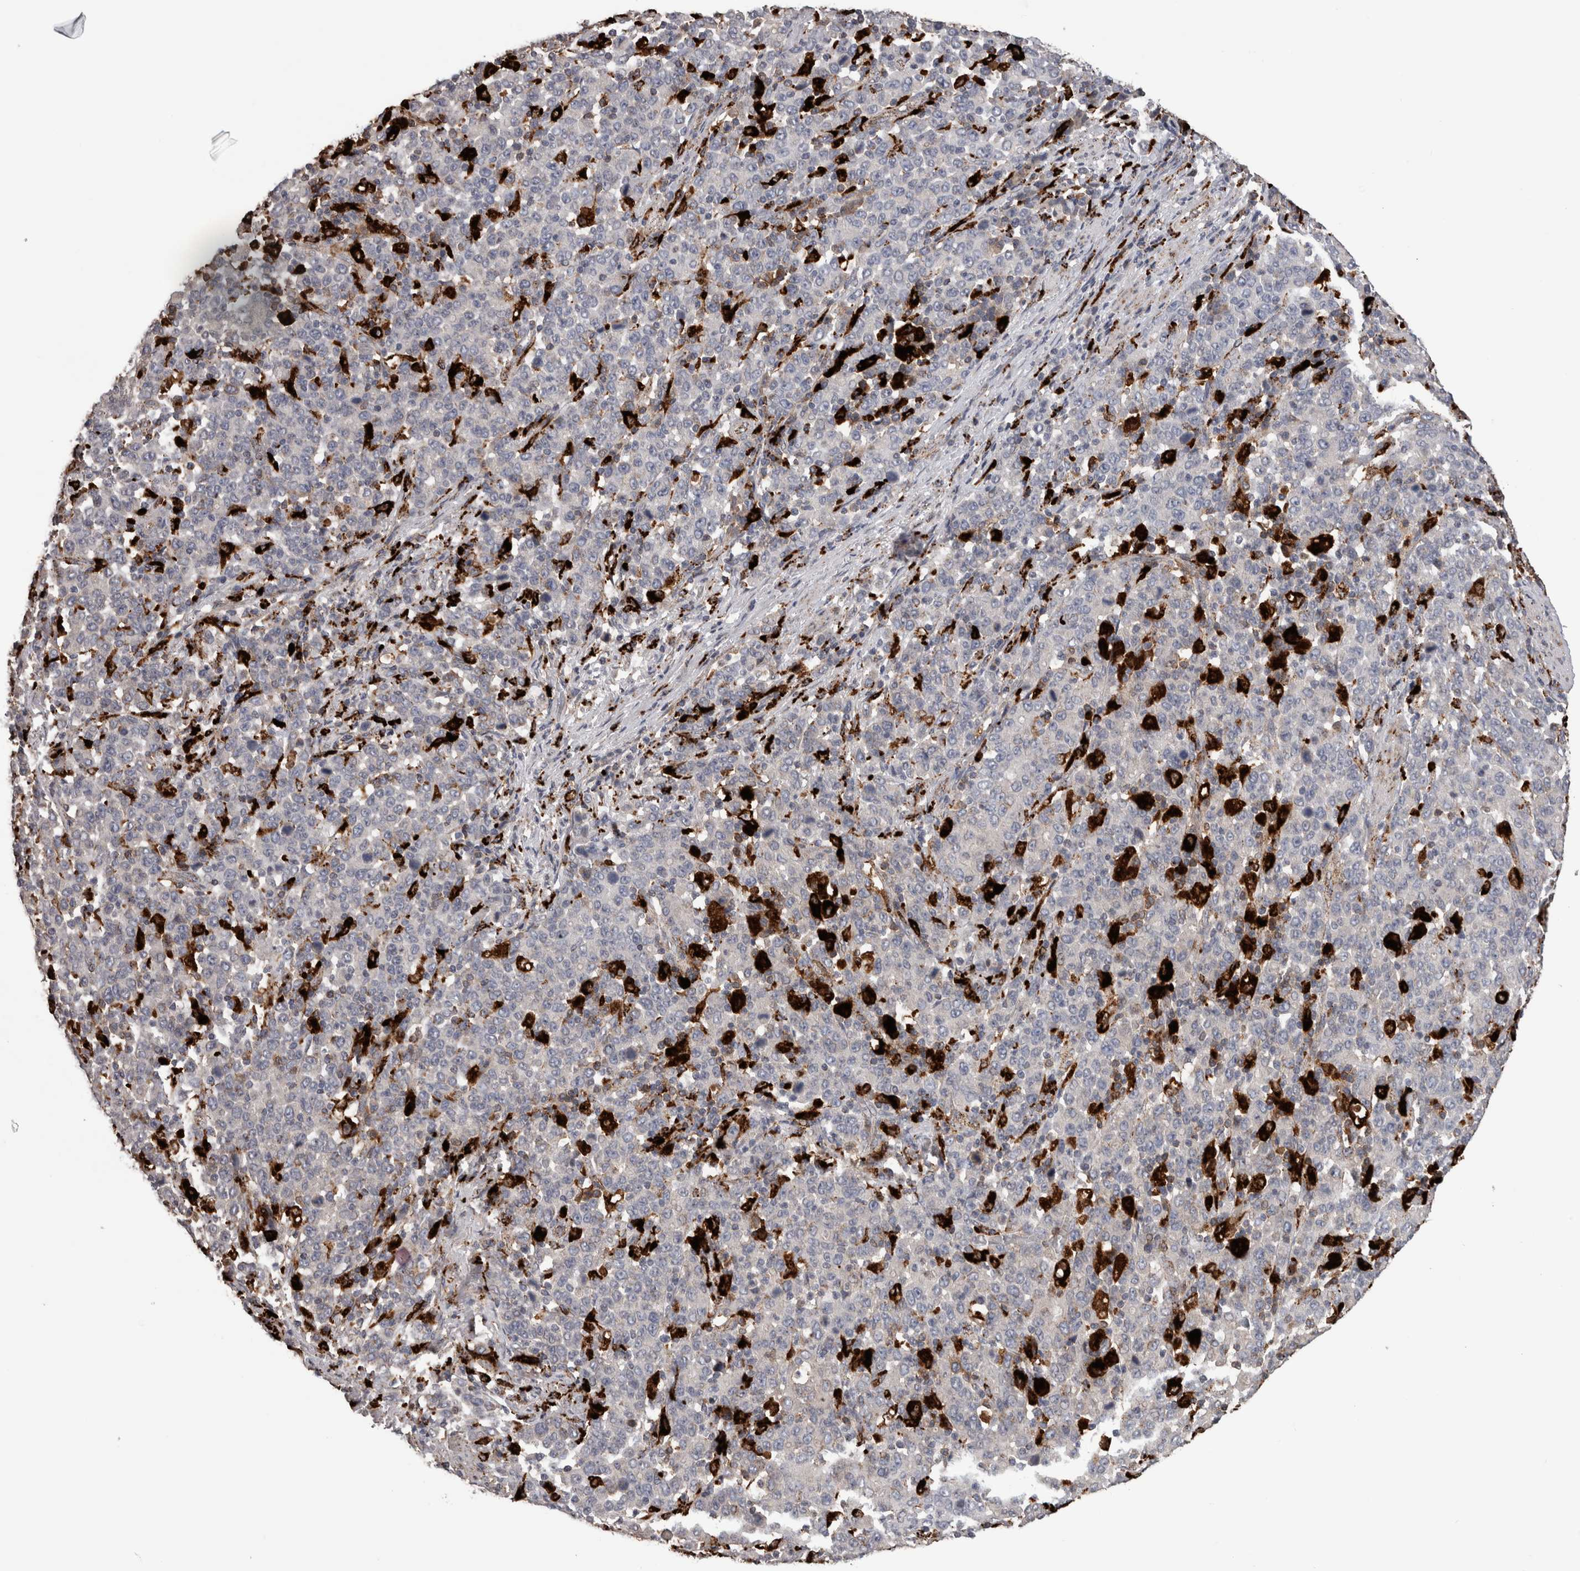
{"staining": {"intensity": "negative", "quantity": "none", "location": "none"}, "tissue": "stomach cancer", "cell_type": "Tumor cells", "image_type": "cancer", "snomed": [{"axis": "morphology", "description": "Adenocarcinoma, NOS"}, {"axis": "topography", "description": "Stomach, upper"}], "caption": "Immunohistochemical staining of human stomach adenocarcinoma reveals no significant staining in tumor cells.", "gene": "CTSZ", "patient": {"sex": "male", "age": 69}}